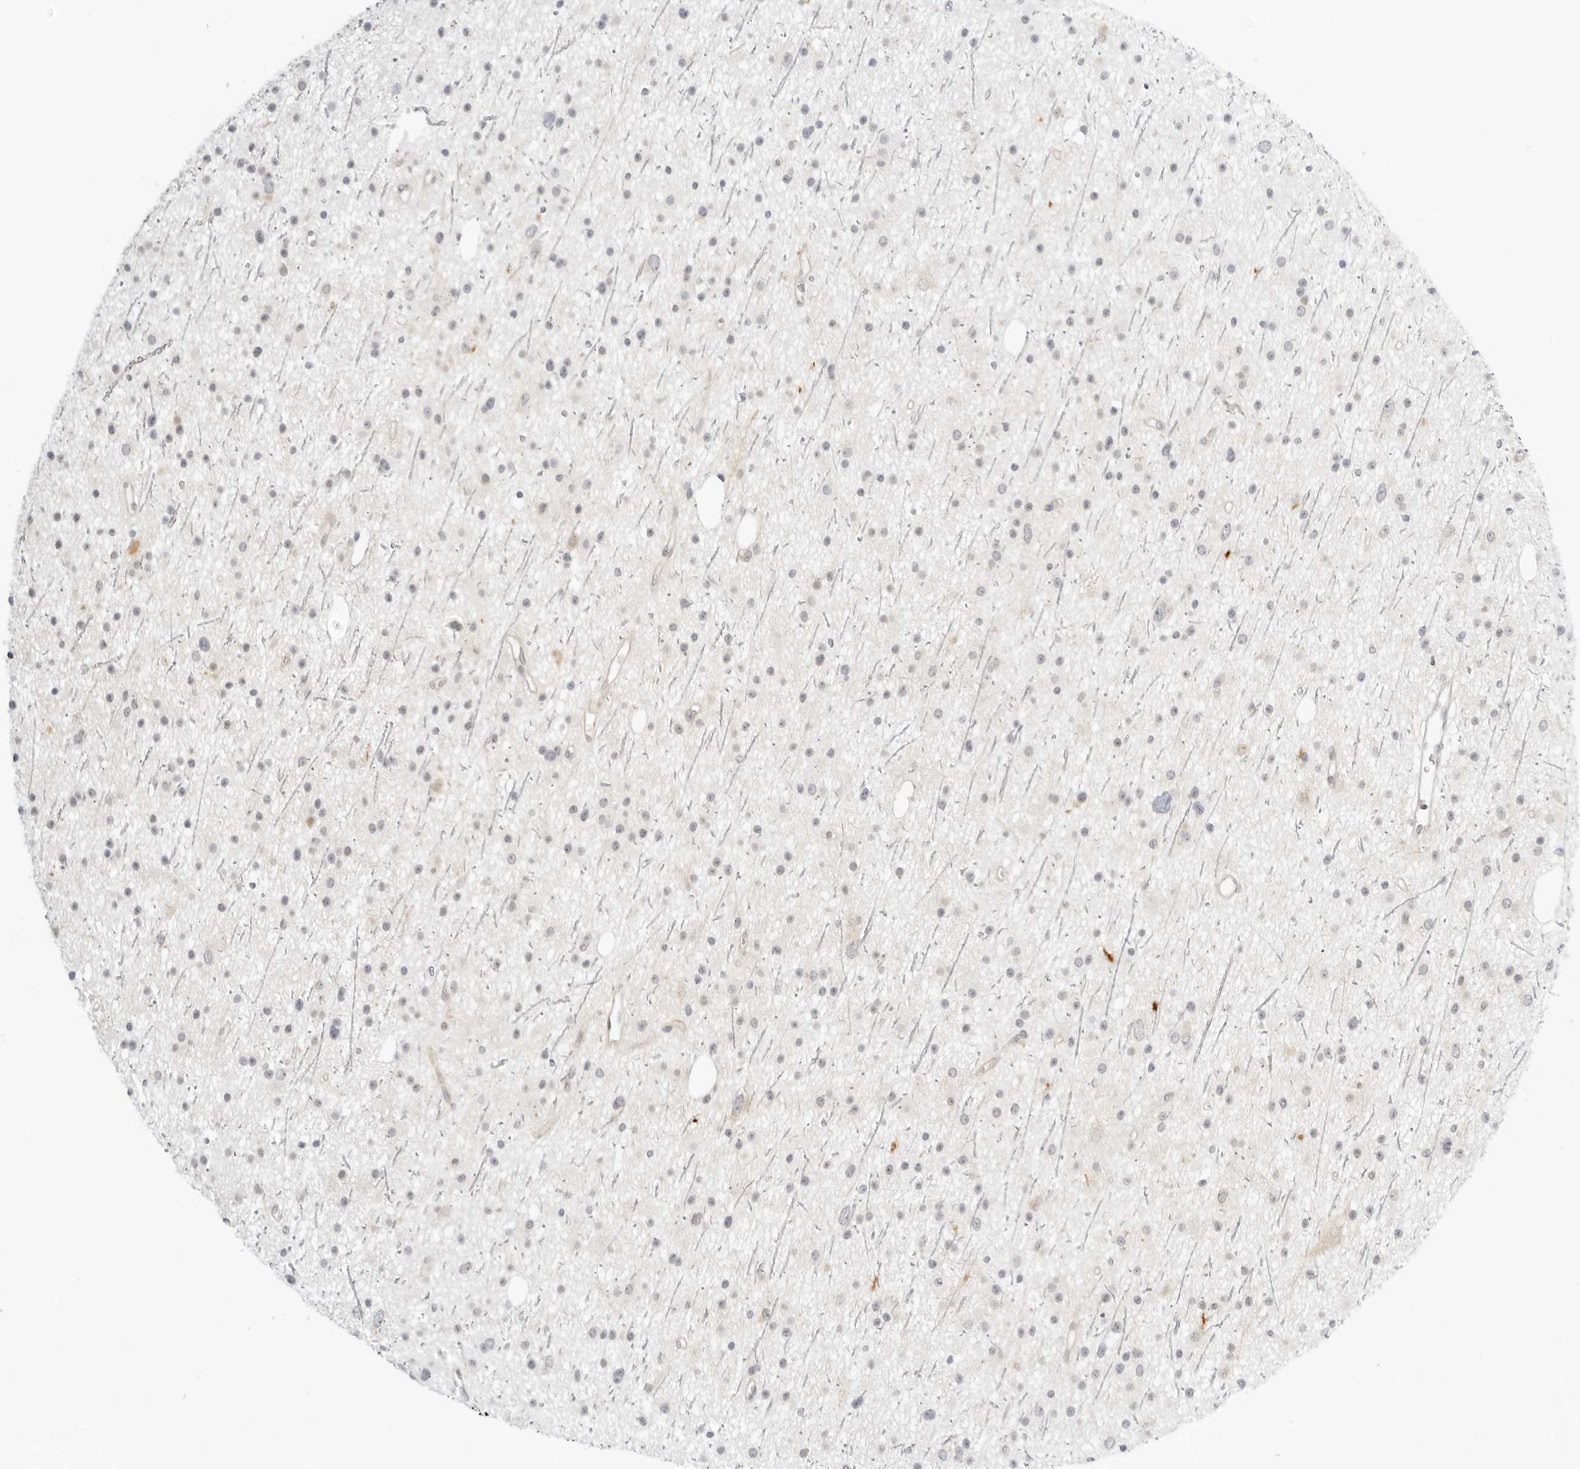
{"staining": {"intensity": "negative", "quantity": "none", "location": "none"}, "tissue": "glioma", "cell_type": "Tumor cells", "image_type": "cancer", "snomed": [{"axis": "morphology", "description": "Glioma, malignant, Low grade"}, {"axis": "topography", "description": "Cerebral cortex"}], "caption": "This is a histopathology image of immunohistochemistry (IHC) staining of glioma, which shows no staining in tumor cells. (Stains: DAB (3,3'-diaminobenzidine) IHC with hematoxylin counter stain, Microscopy: brightfield microscopy at high magnification).", "gene": "OSCP1", "patient": {"sex": "female", "age": 39}}